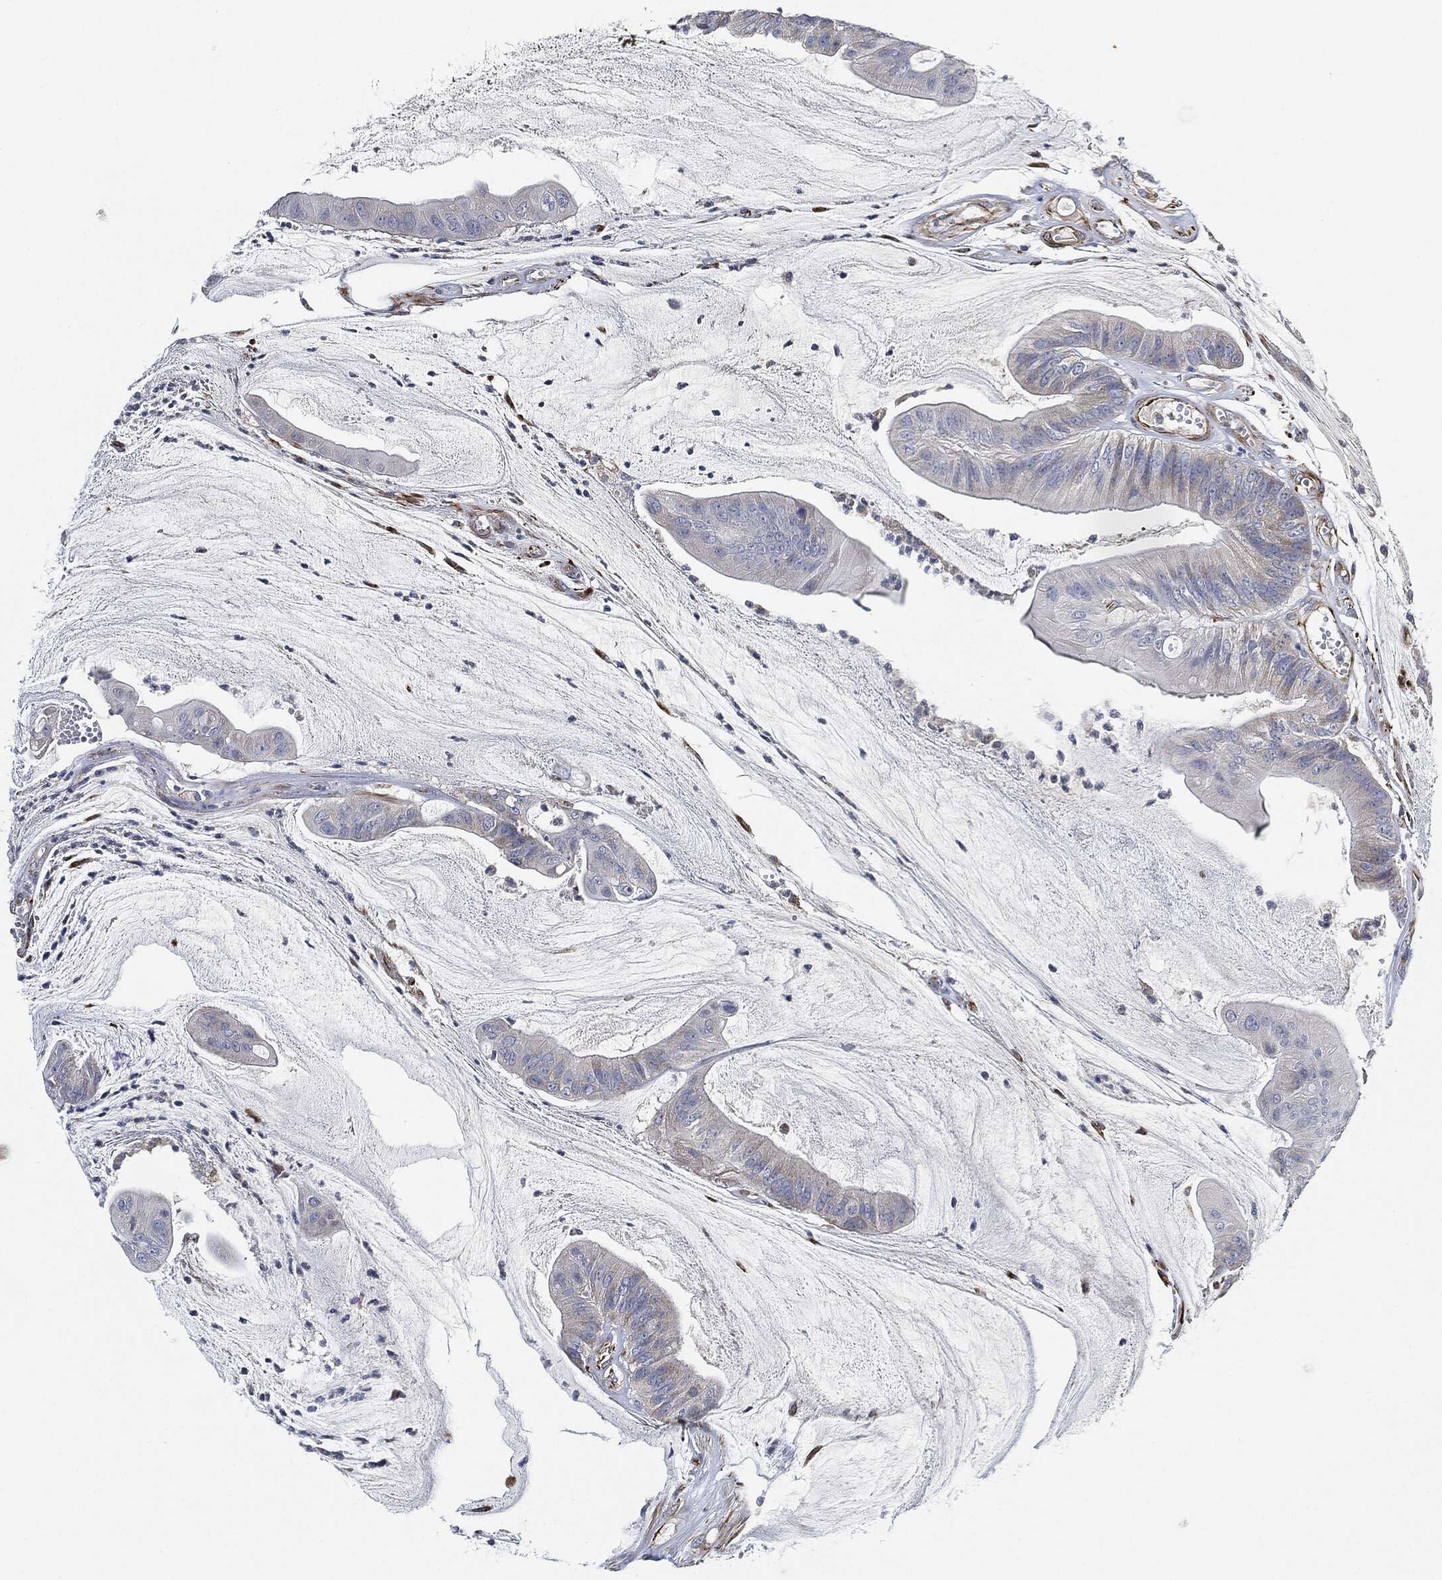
{"staining": {"intensity": "negative", "quantity": "none", "location": "none"}, "tissue": "colorectal cancer", "cell_type": "Tumor cells", "image_type": "cancer", "snomed": [{"axis": "morphology", "description": "Adenocarcinoma, NOS"}, {"axis": "topography", "description": "Colon"}], "caption": "Human adenocarcinoma (colorectal) stained for a protein using immunohistochemistry (IHC) displays no staining in tumor cells.", "gene": "THSD1", "patient": {"sex": "female", "age": 69}}